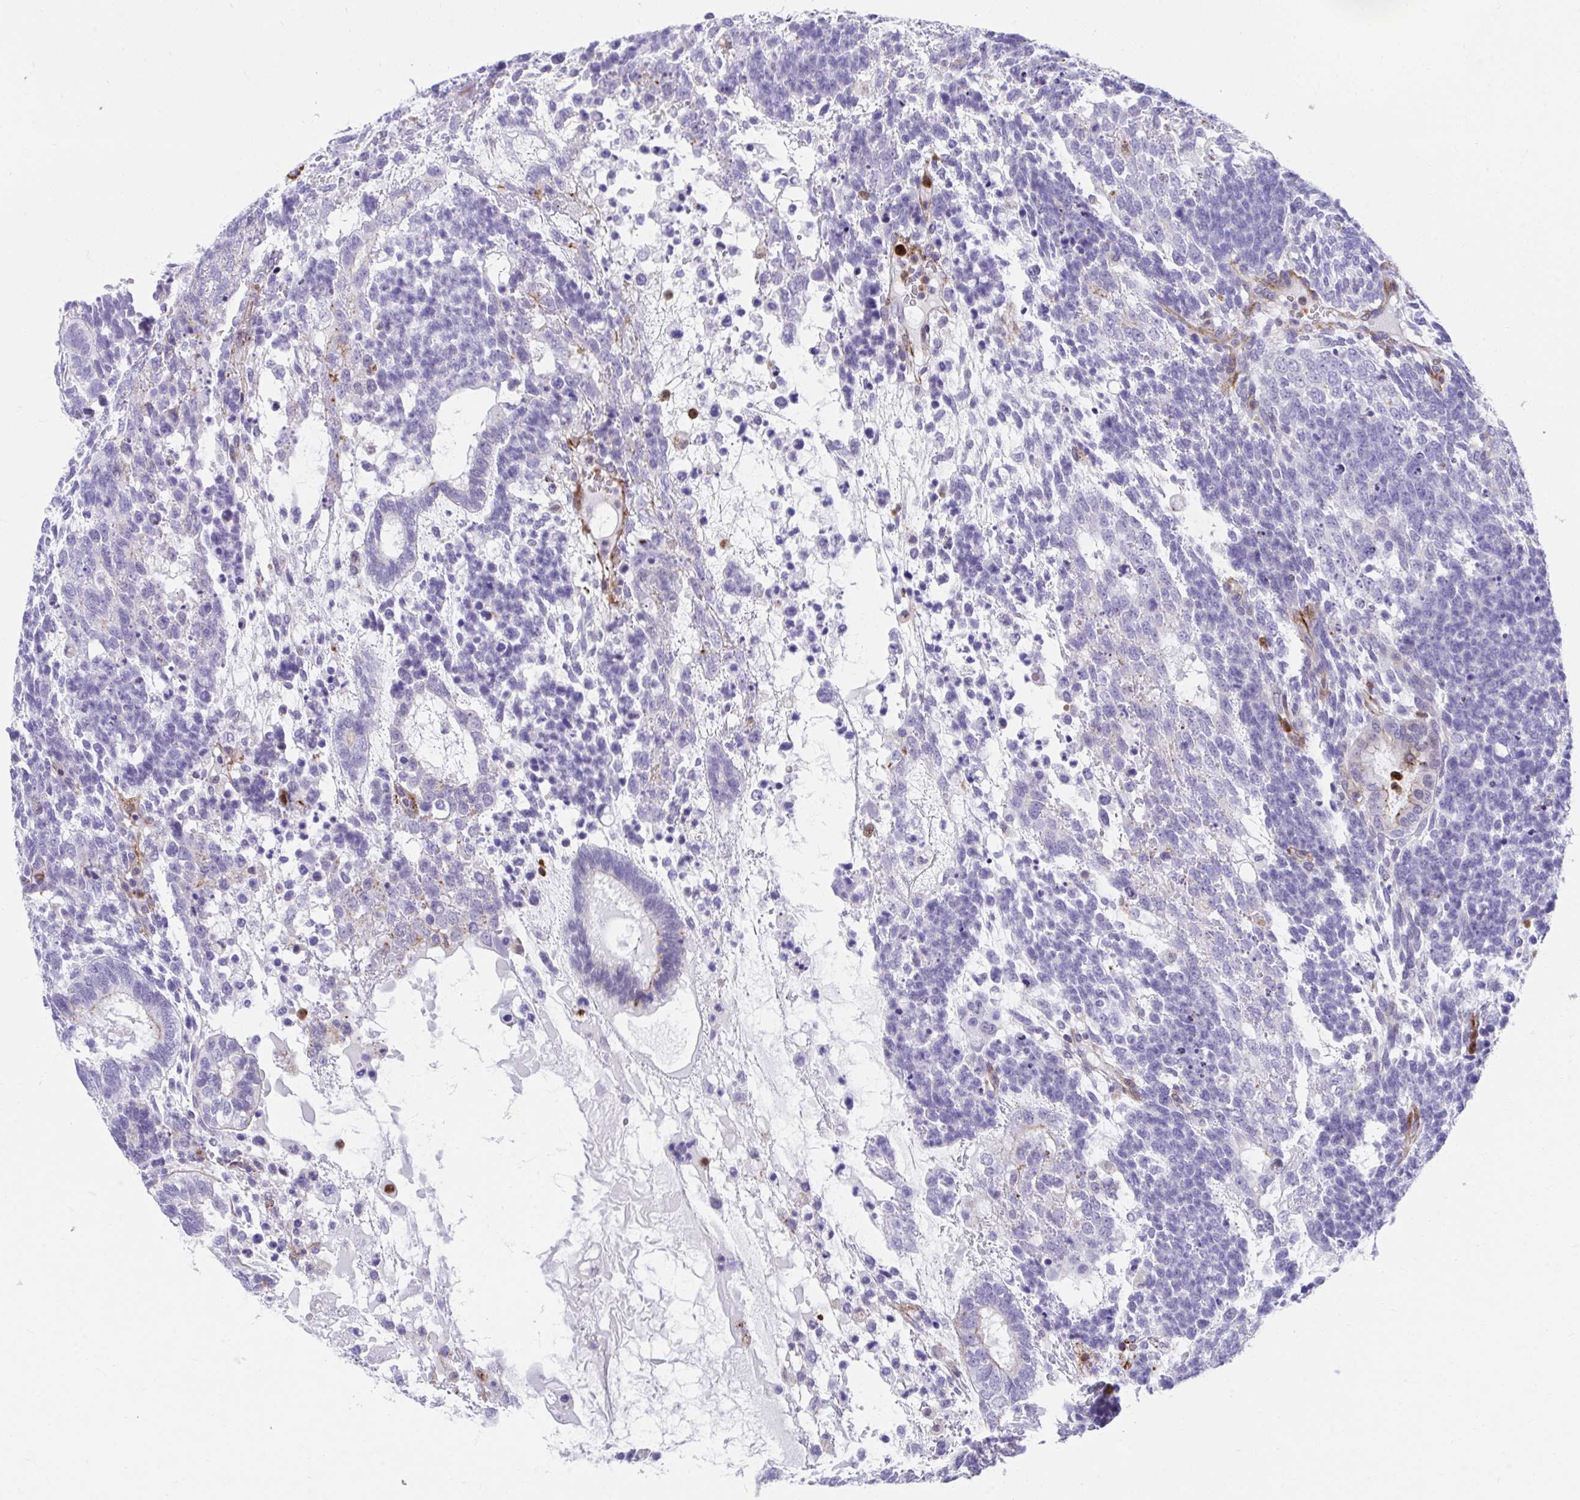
{"staining": {"intensity": "negative", "quantity": "none", "location": "none"}, "tissue": "testis cancer", "cell_type": "Tumor cells", "image_type": "cancer", "snomed": [{"axis": "morphology", "description": "Carcinoma, Embryonal, NOS"}, {"axis": "topography", "description": "Testis"}], "caption": "An IHC photomicrograph of embryonal carcinoma (testis) is shown. There is no staining in tumor cells of embryonal carcinoma (testis).", "gene": "CSTB", "patient": {"sex": "male", "age": 23}}